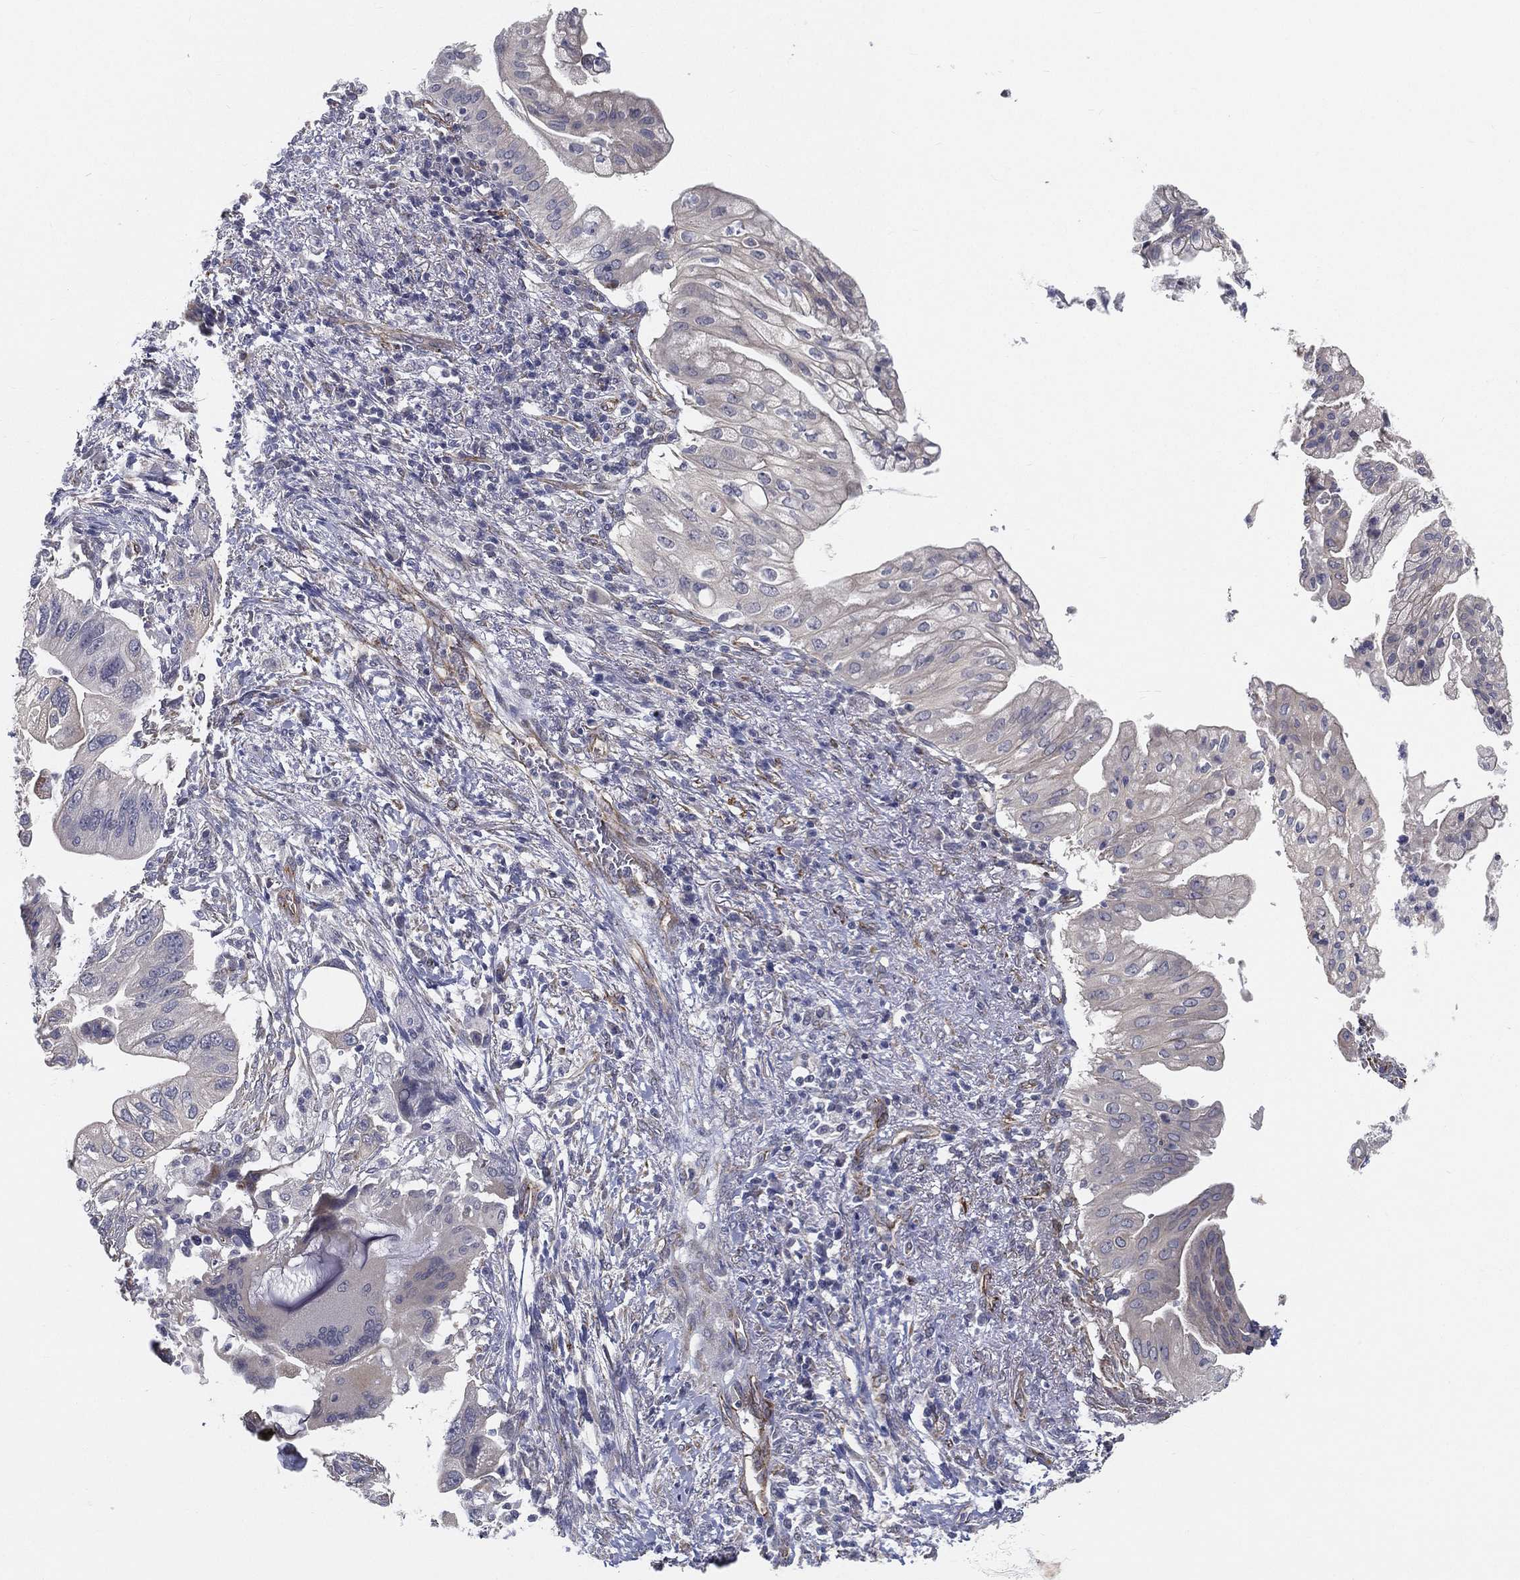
{"staining": {"intensity": "negative", "quantity": "none", "location": "none"}, "tissue": "pancreatic cancer", "cell_type": "Tumor cells", "image_type": "cancer", "snomed": [{"axis": "morphology", "description": "Adenocarcinoma, NOS"}, {"axis": "topography", "description": "Pancreas"}], "caption": "The image reveals no significant expression in tumor cells of pancreatic cancer.", "gene": "LRRC56", "patient": {"sex": "female", "age": 72}}